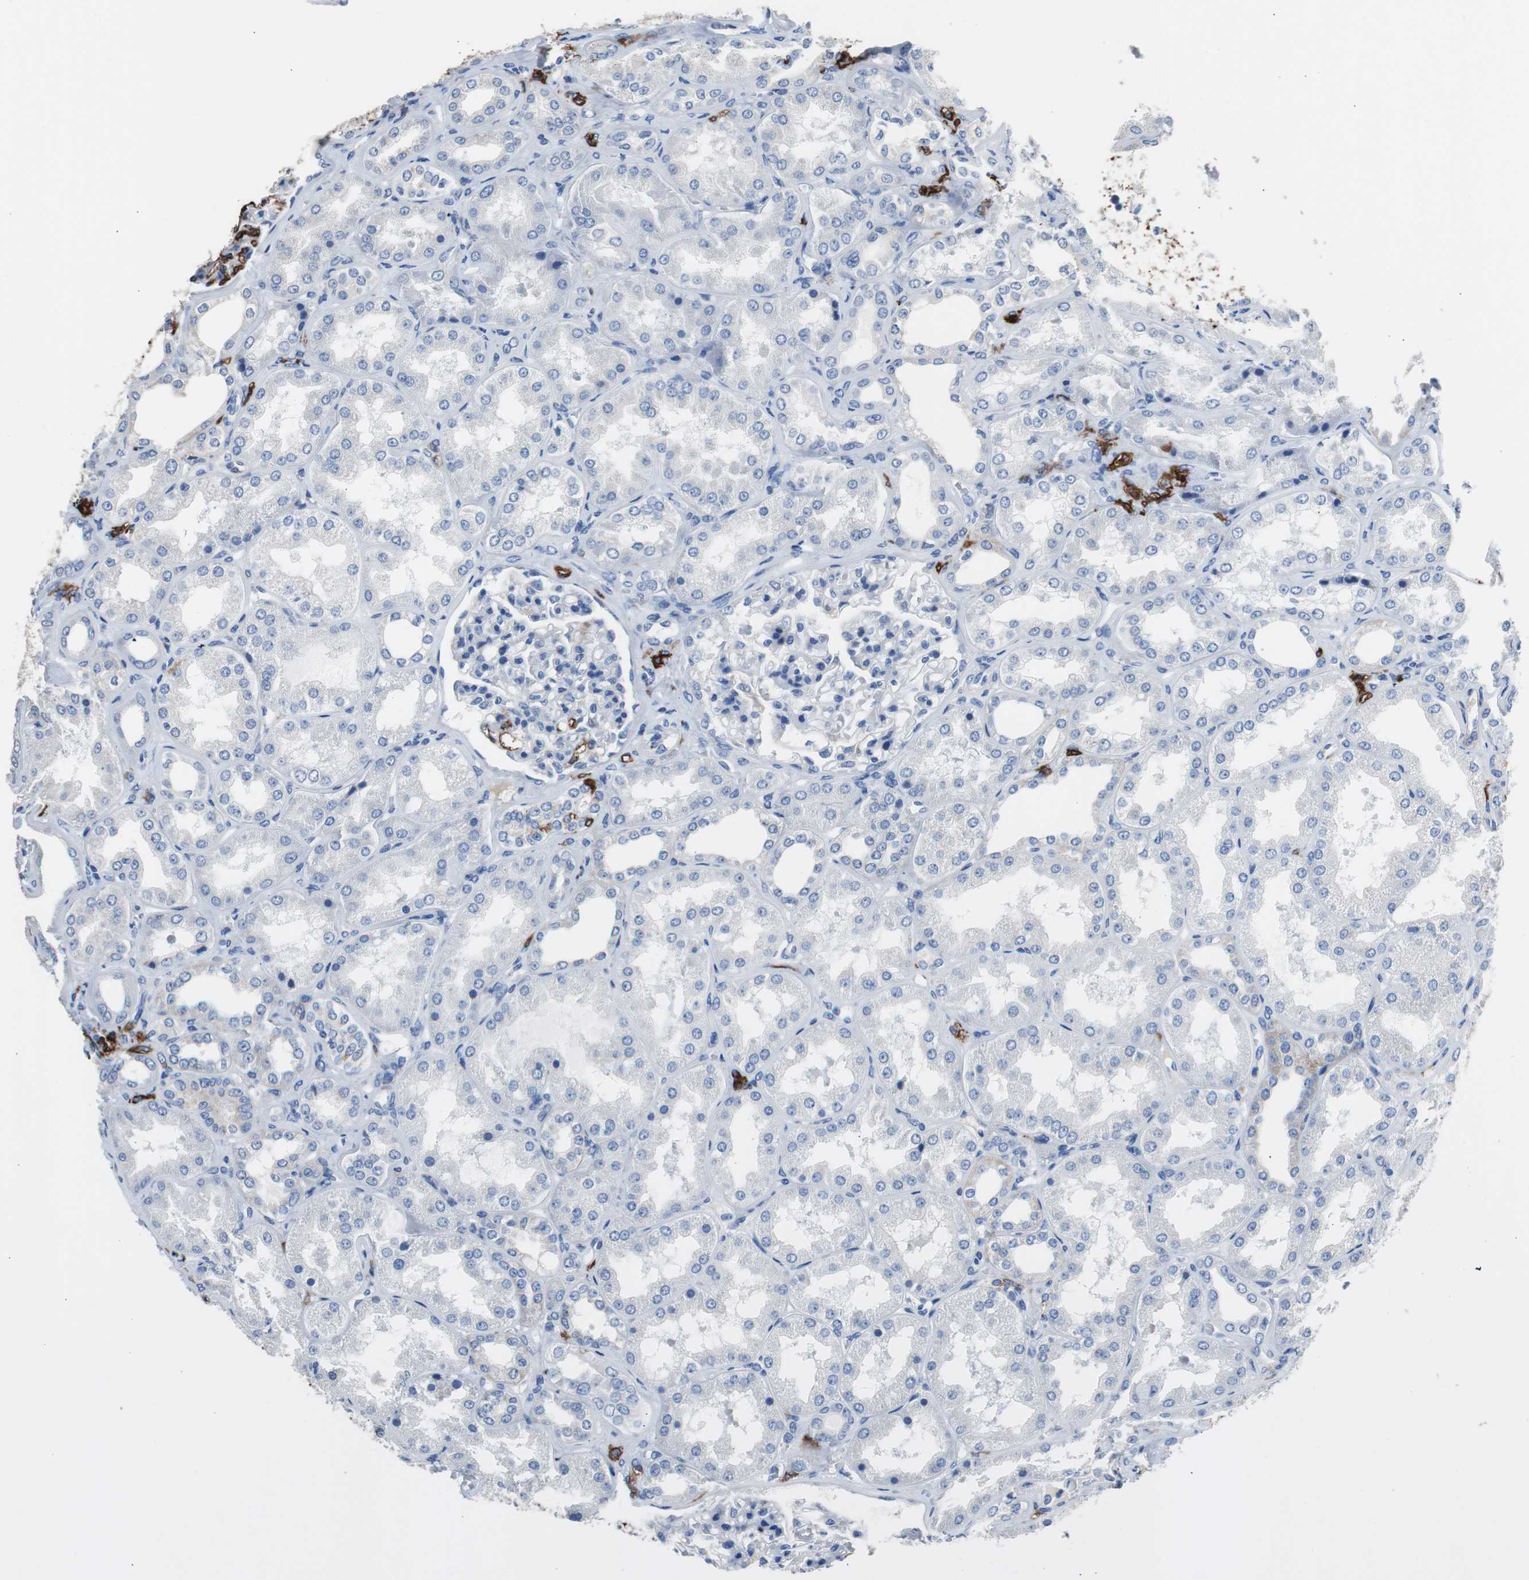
{"staining": {"intensity": "negative", "quantity": "none", "location": "none"}, "tissue": "kidney", "cell_type": "Cells in glomeruli", "image_type": "normal", "snomed": [{"axis": "morphology", "description": "Normal tissue, NOS"}, {"axis": "topography", "description": "Kidney"}], "caption": "High magnification brightfield microscopy of normal kidney stained with DAB (3,3'-diaminobenzidine) (brown) and counterstained with hematoxylin (blue): cells in glomeruli show no significant expression. (Brightfield microscopy of DAB (3,3'-diaminobenzidine) IHC at high magnification).", "gene": "FCGR2B", "patient": {"sex": "female", "age": 56}}